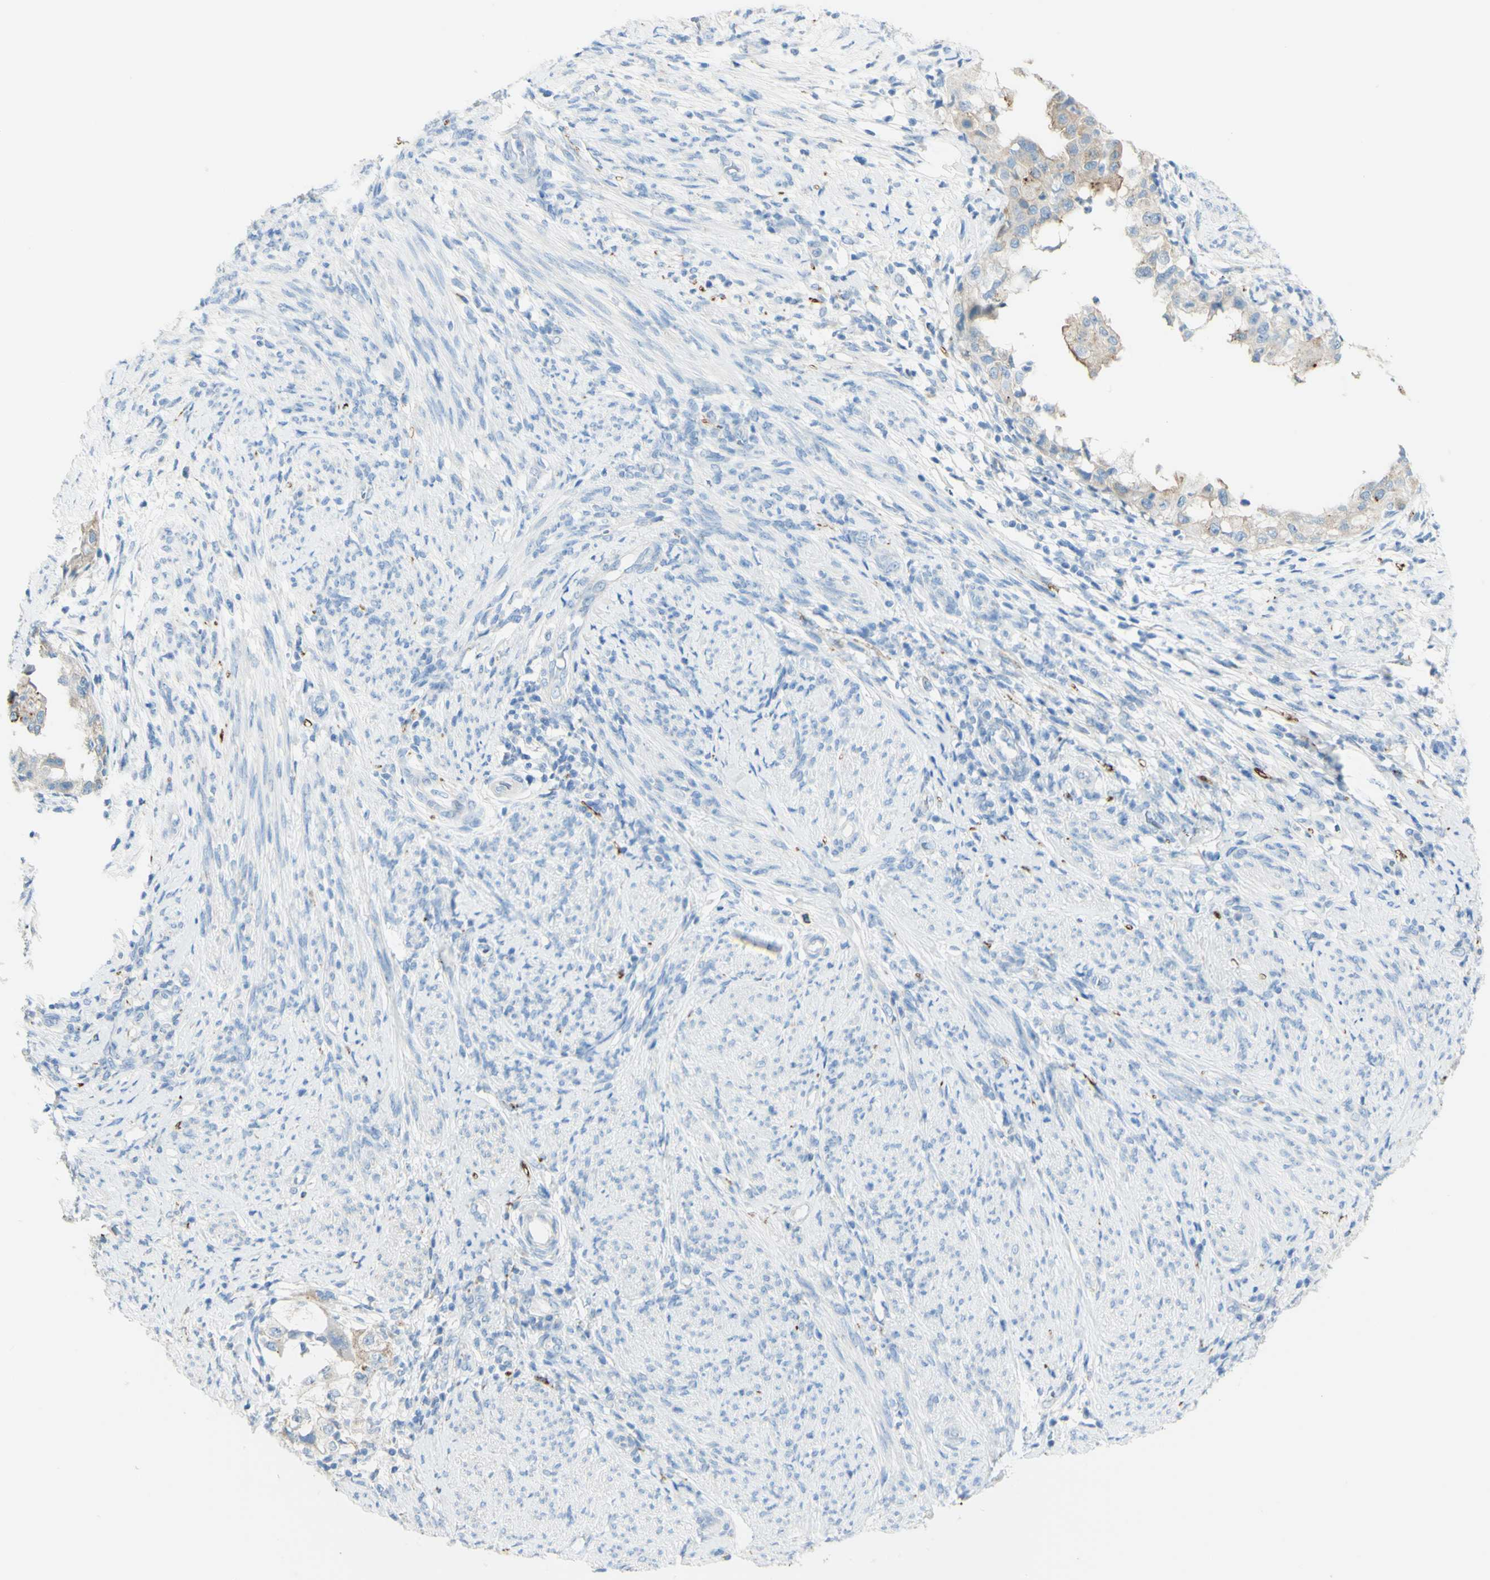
{"staining": {"intensity": "weak", "quantity": "25%-75%", "location": "cytoplasmic/membranous"}, "tissue": "endometrial cancer", "cell_type": "Tumor cells", "image_type": "cancer", "snomed": [{"axis": "morphology", "description": "Adenocarcinoma, NOS"}, {"axis": "topography", "description": "Endometrium"}], "caption": "A histopathology image showing weak cytoplasmic/membranous positivity in about 25%-75% of tumor cells in adenocarcinoma (endometrial), as visualized by brown immunohistochemical staining.", "gene": "TSPAN1", "patient": {"sex": "female", "age": 85}}